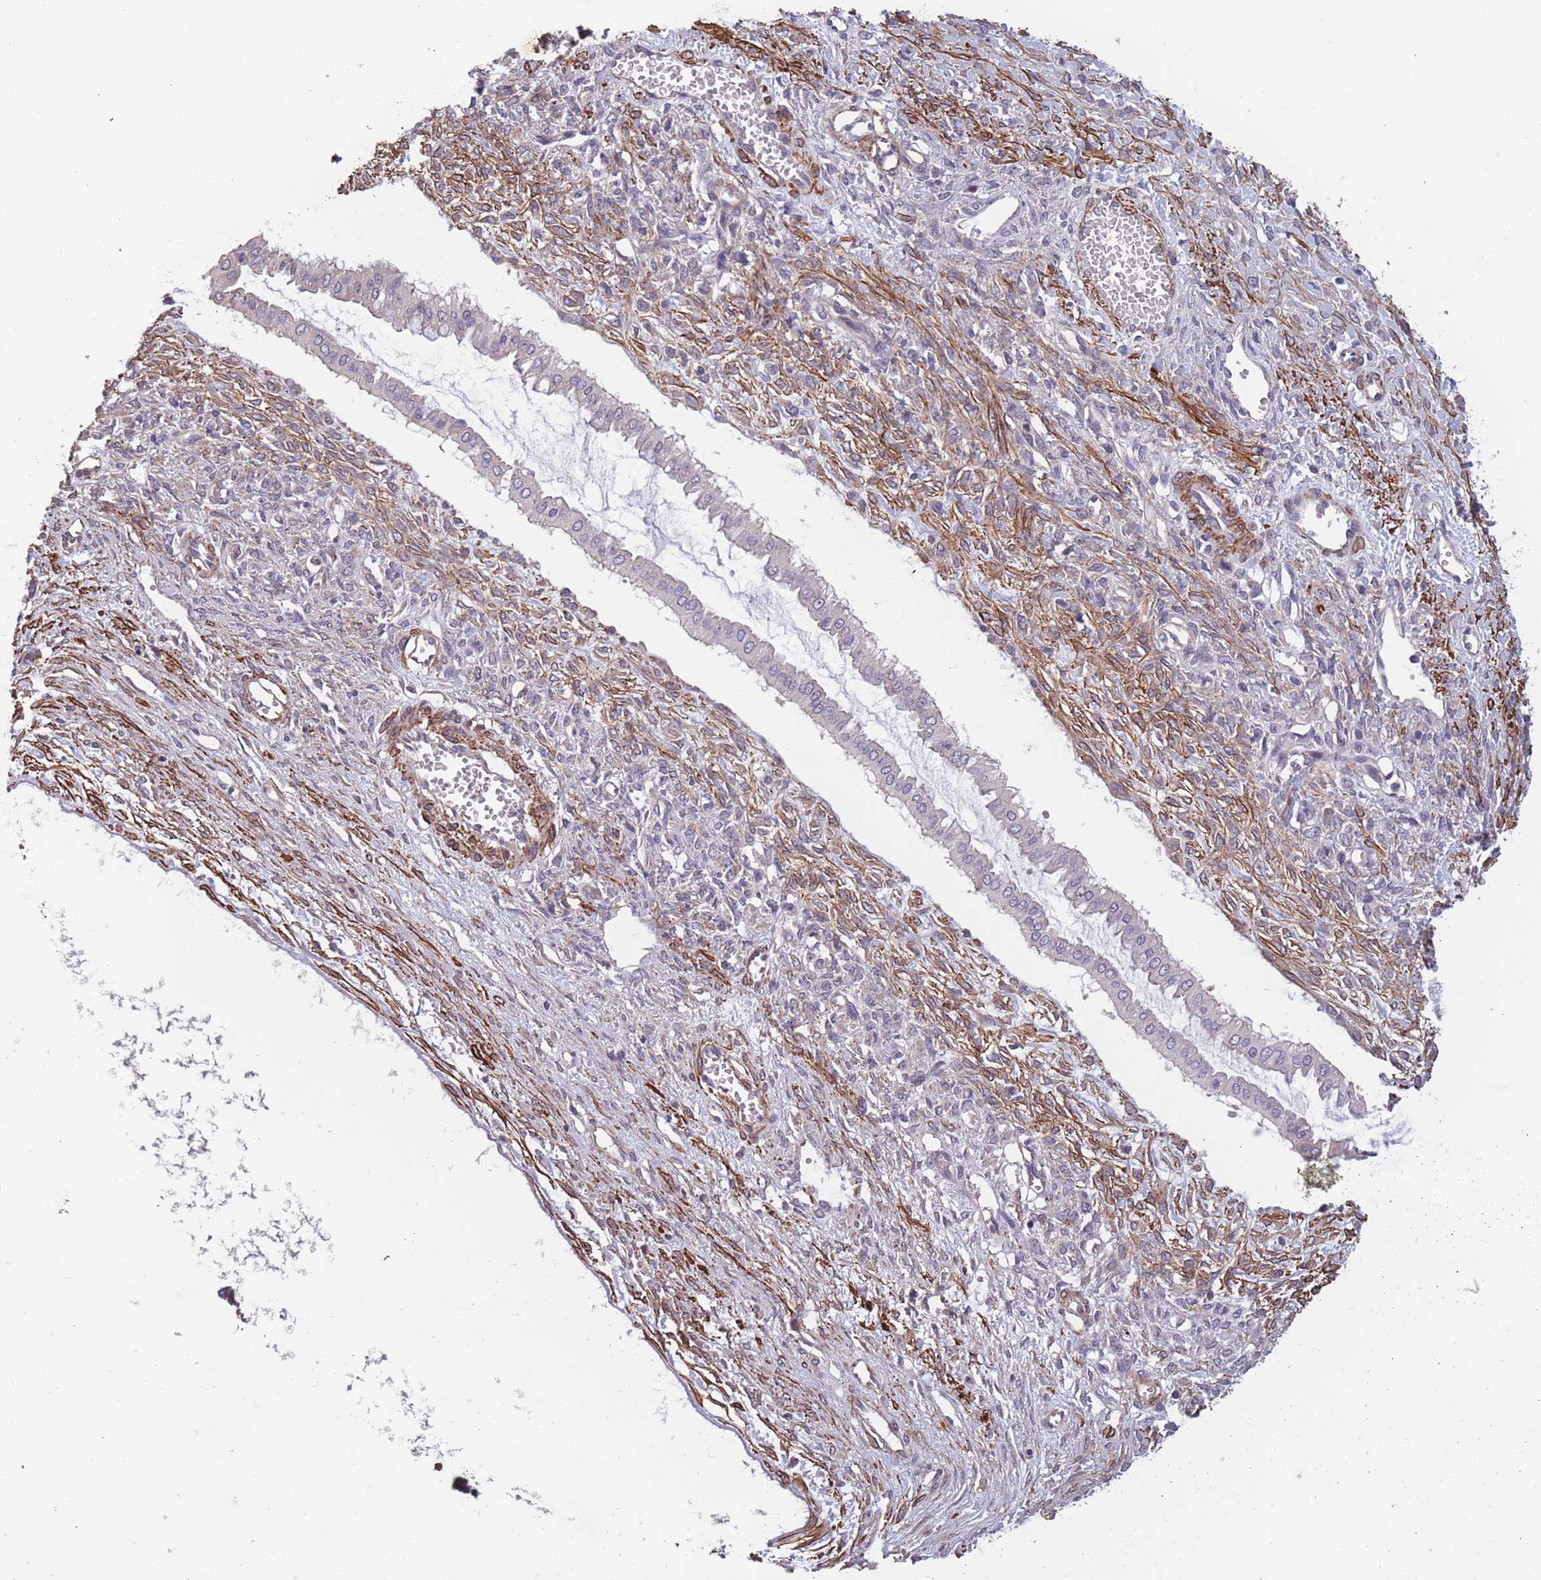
{"staining": {"intensity": "negative", "quantity": "none", "location": "none"}, "tissue": "ovarian cancer", "cell_type": "Tumor cells", "image_type": "cancer", "snomed": [{"axis": "morphology", "description": "Cystadenocarcinoma, mucinous, NOS"}, {"axis": "topography", "description": "Ovary"}], "caption": "An immunohistochemistry image of ovarian cancer is shown. There is no staining in tumor cells of ovarian cancer. (DAB IHC with hematoxylin counter stain).", "gene": "TOMM40L", "patient": {"sex": "female", "age": 73}}